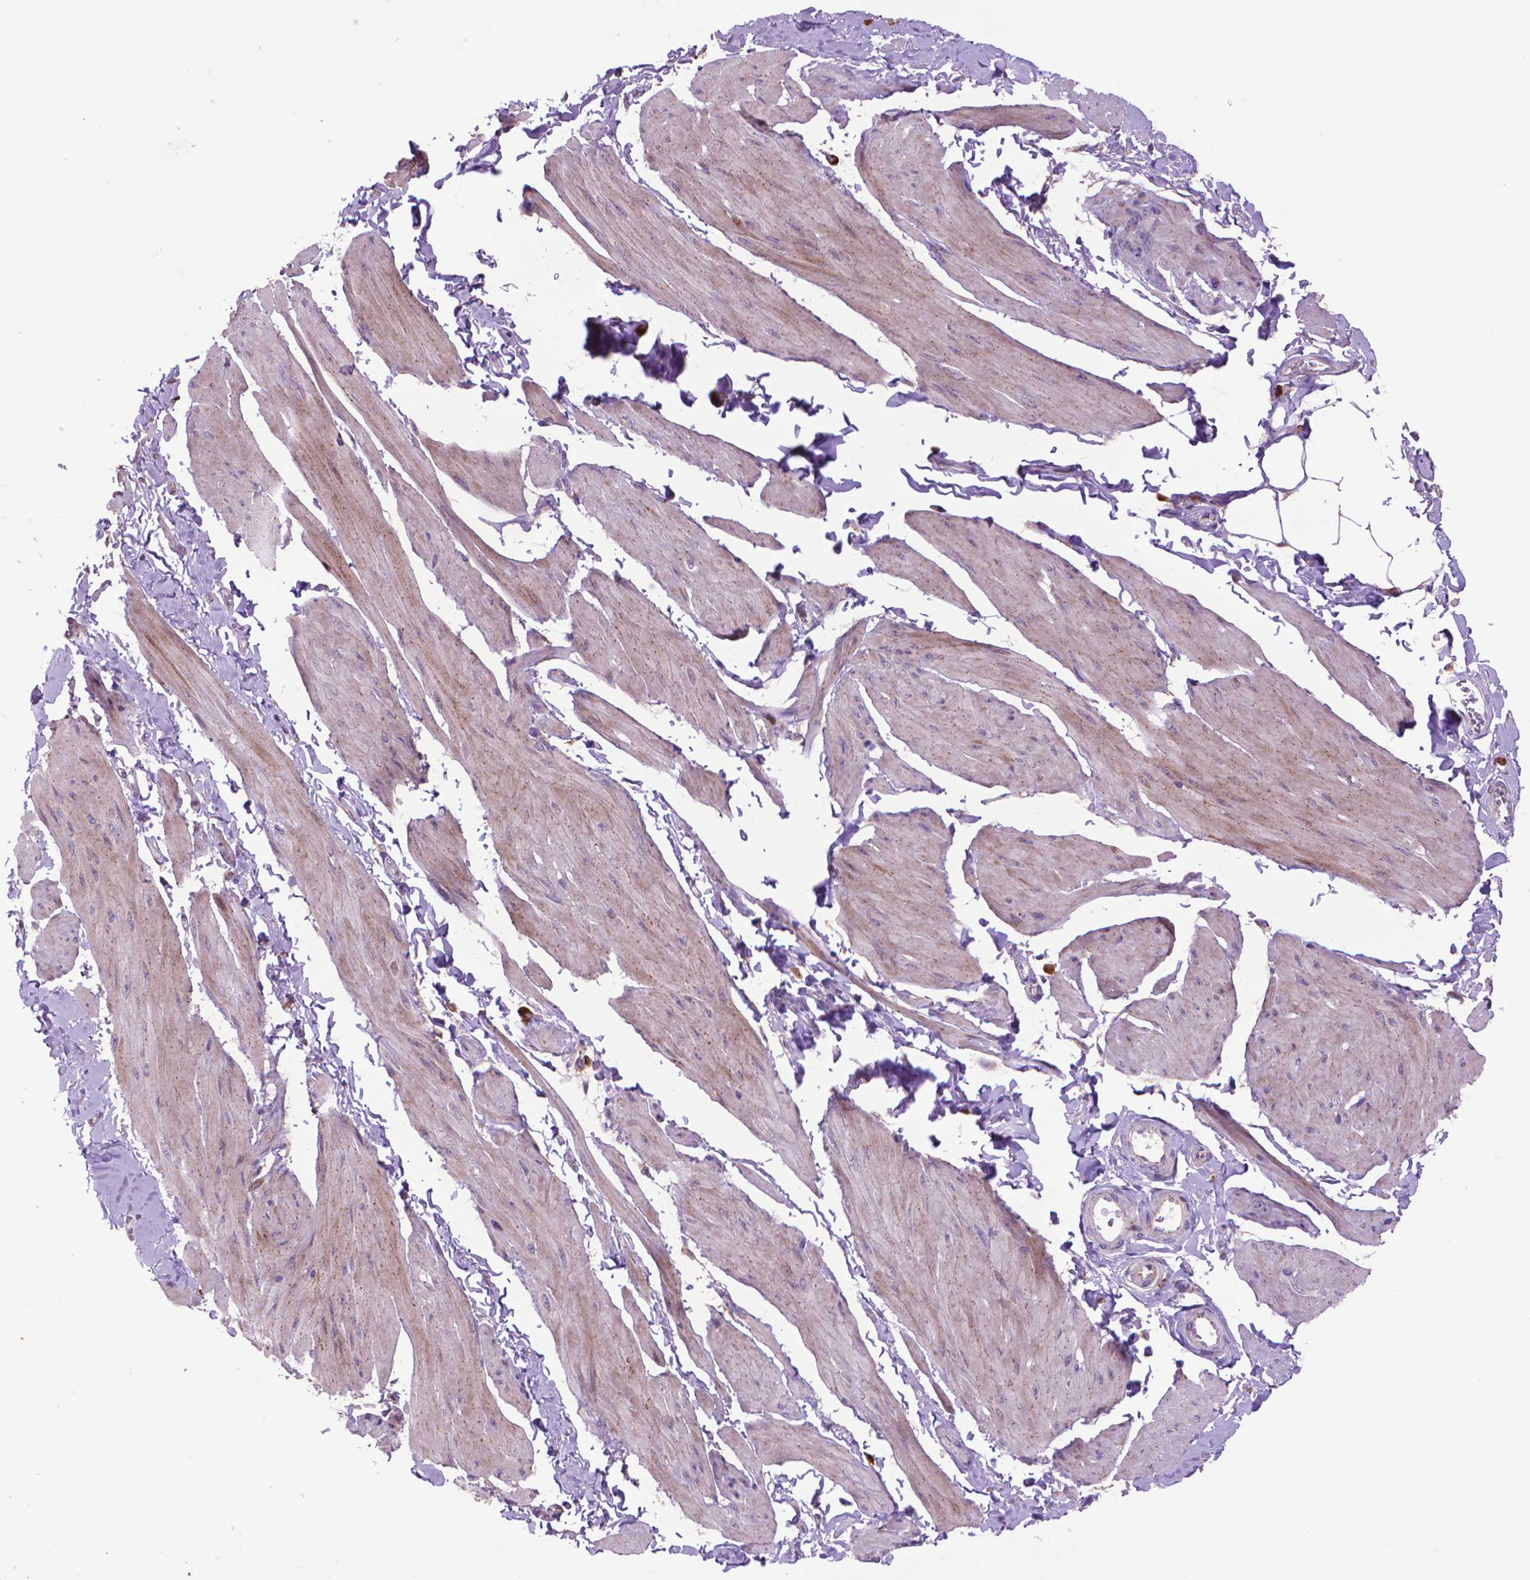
{"staining": {"intensity": "moderate", "quantity": "25%-75%", "location": "cytoplasmic/membranous"}, "tissue": "smooth muscle", "cell_type": "Smooth muscle cells", "image_type": "normal", "snomed": [{"axis": "morphology", "description": "Normal tissue, NOS"}, {"axis": "topography", "description": "Adipose tissue"}, {"axis": "topography", "description": "Smooth muscle"}, {"axis": "topography", "description": "Peripheral nerve tissue"}], "caption": "The image exhibits immunohistochemical staining of normal smooth muscle. There is moderate cytoplasmic/membranous positivity is appreciated in approximately 25%-75% of smooth muscle cells. The protein is stained brown, and the nuclei are stained in blue (DAB IHC with brightfield microscopy, high magnification).", "gene": "GLB1", "patient": {"sex": "male", "age": 83}}